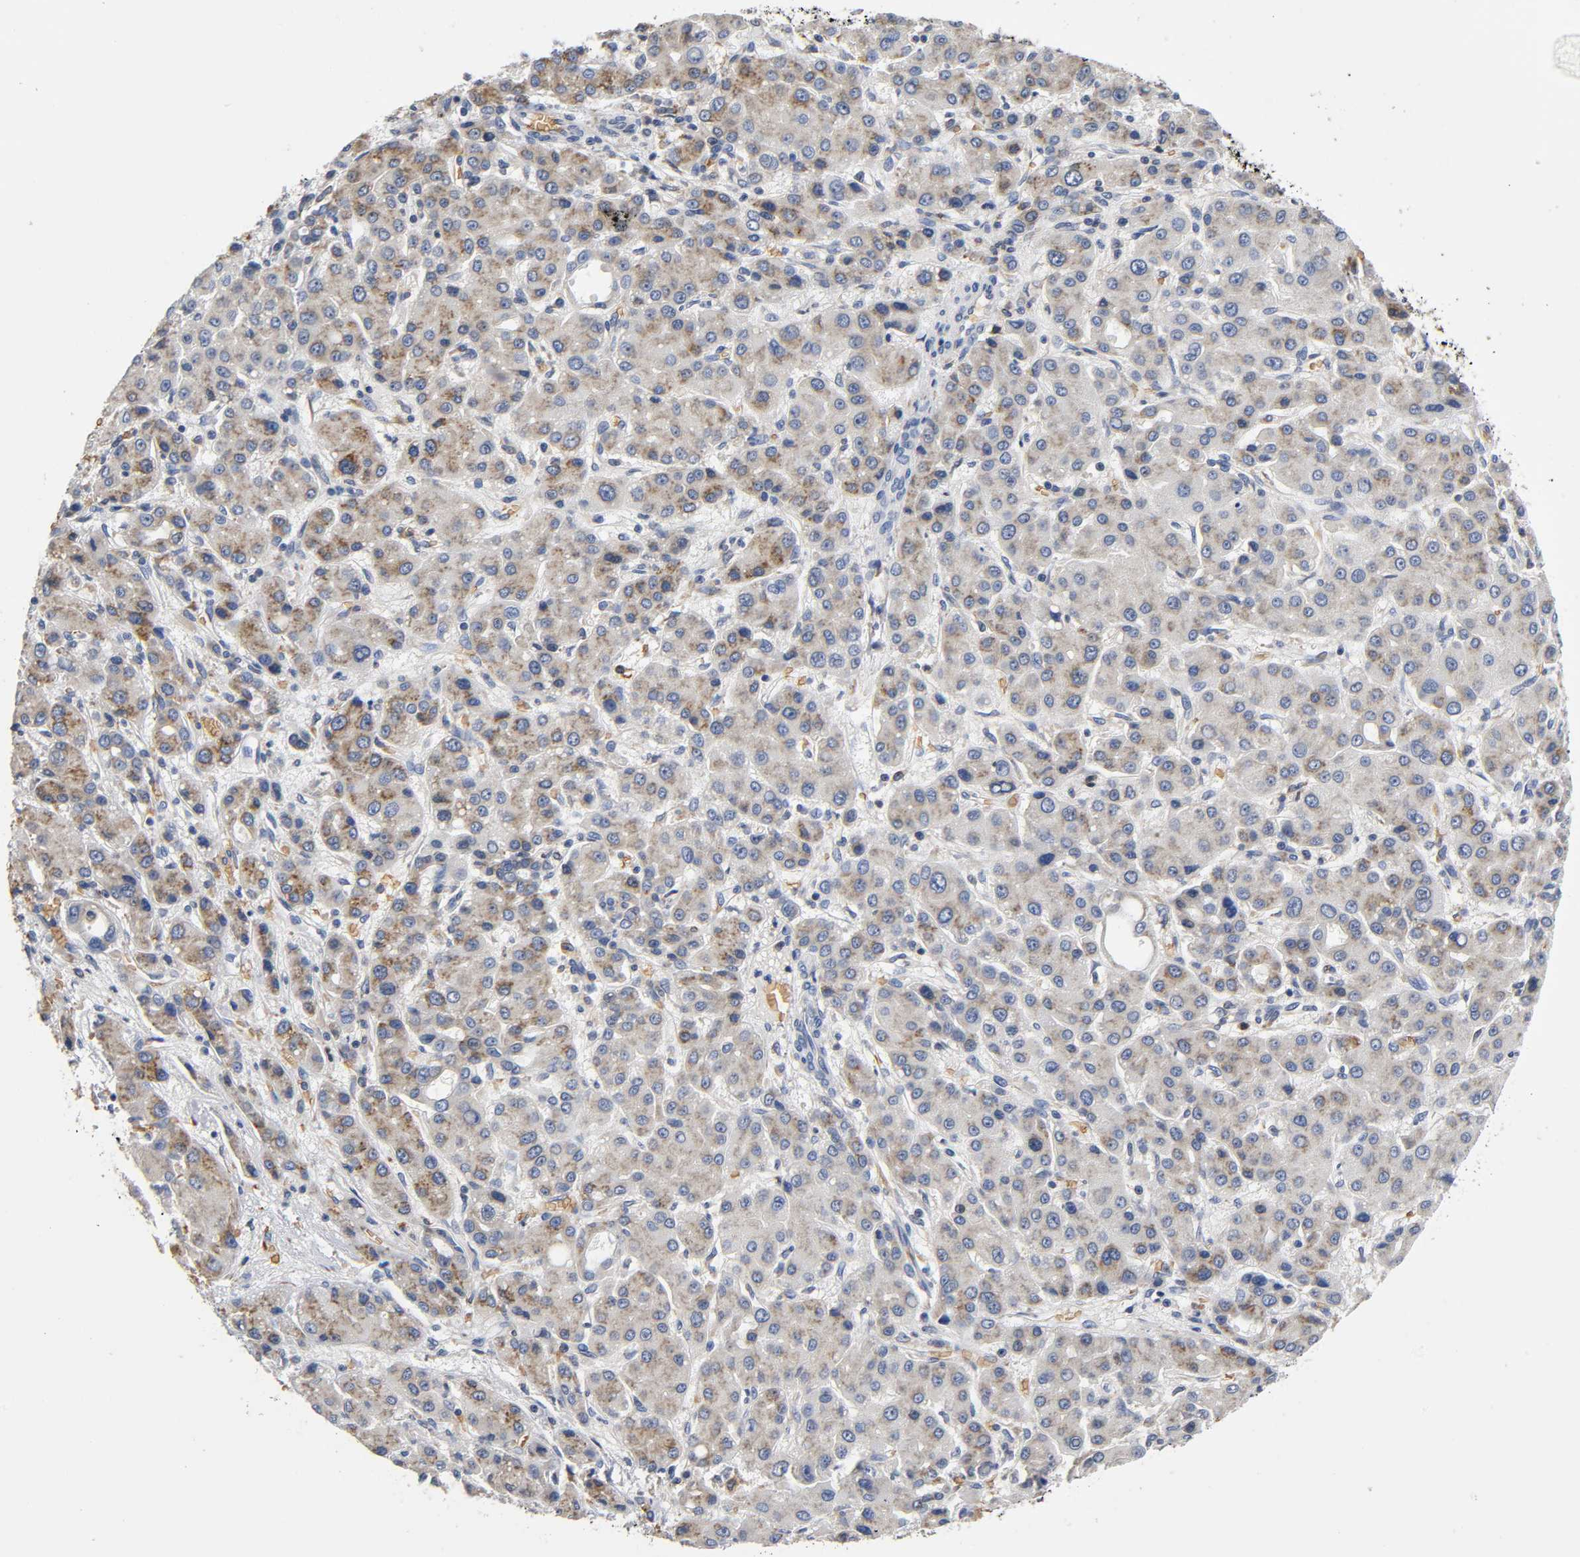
{"staining": {"intensity": "weak", "quantity": "<25%", "location": "cytoplasmic/membranous"}, "tissue": "liver cancer", "cell_type": "Tumor cells", "image_type": "cancer", "snomed": [{"axis": "morphology", "description": "Carcinoma, Hepatocellular, NOS"}, {"axis": "topography", "description": "Liver"}], "caption": "Immunohistochemistry (IHC) histopathology image of human liver cancer stained for a protein (brown), which demonstrates no expression in tumor cells.", "gene": "UCKL1", "patient": {"sex": "male", "age": 55}}